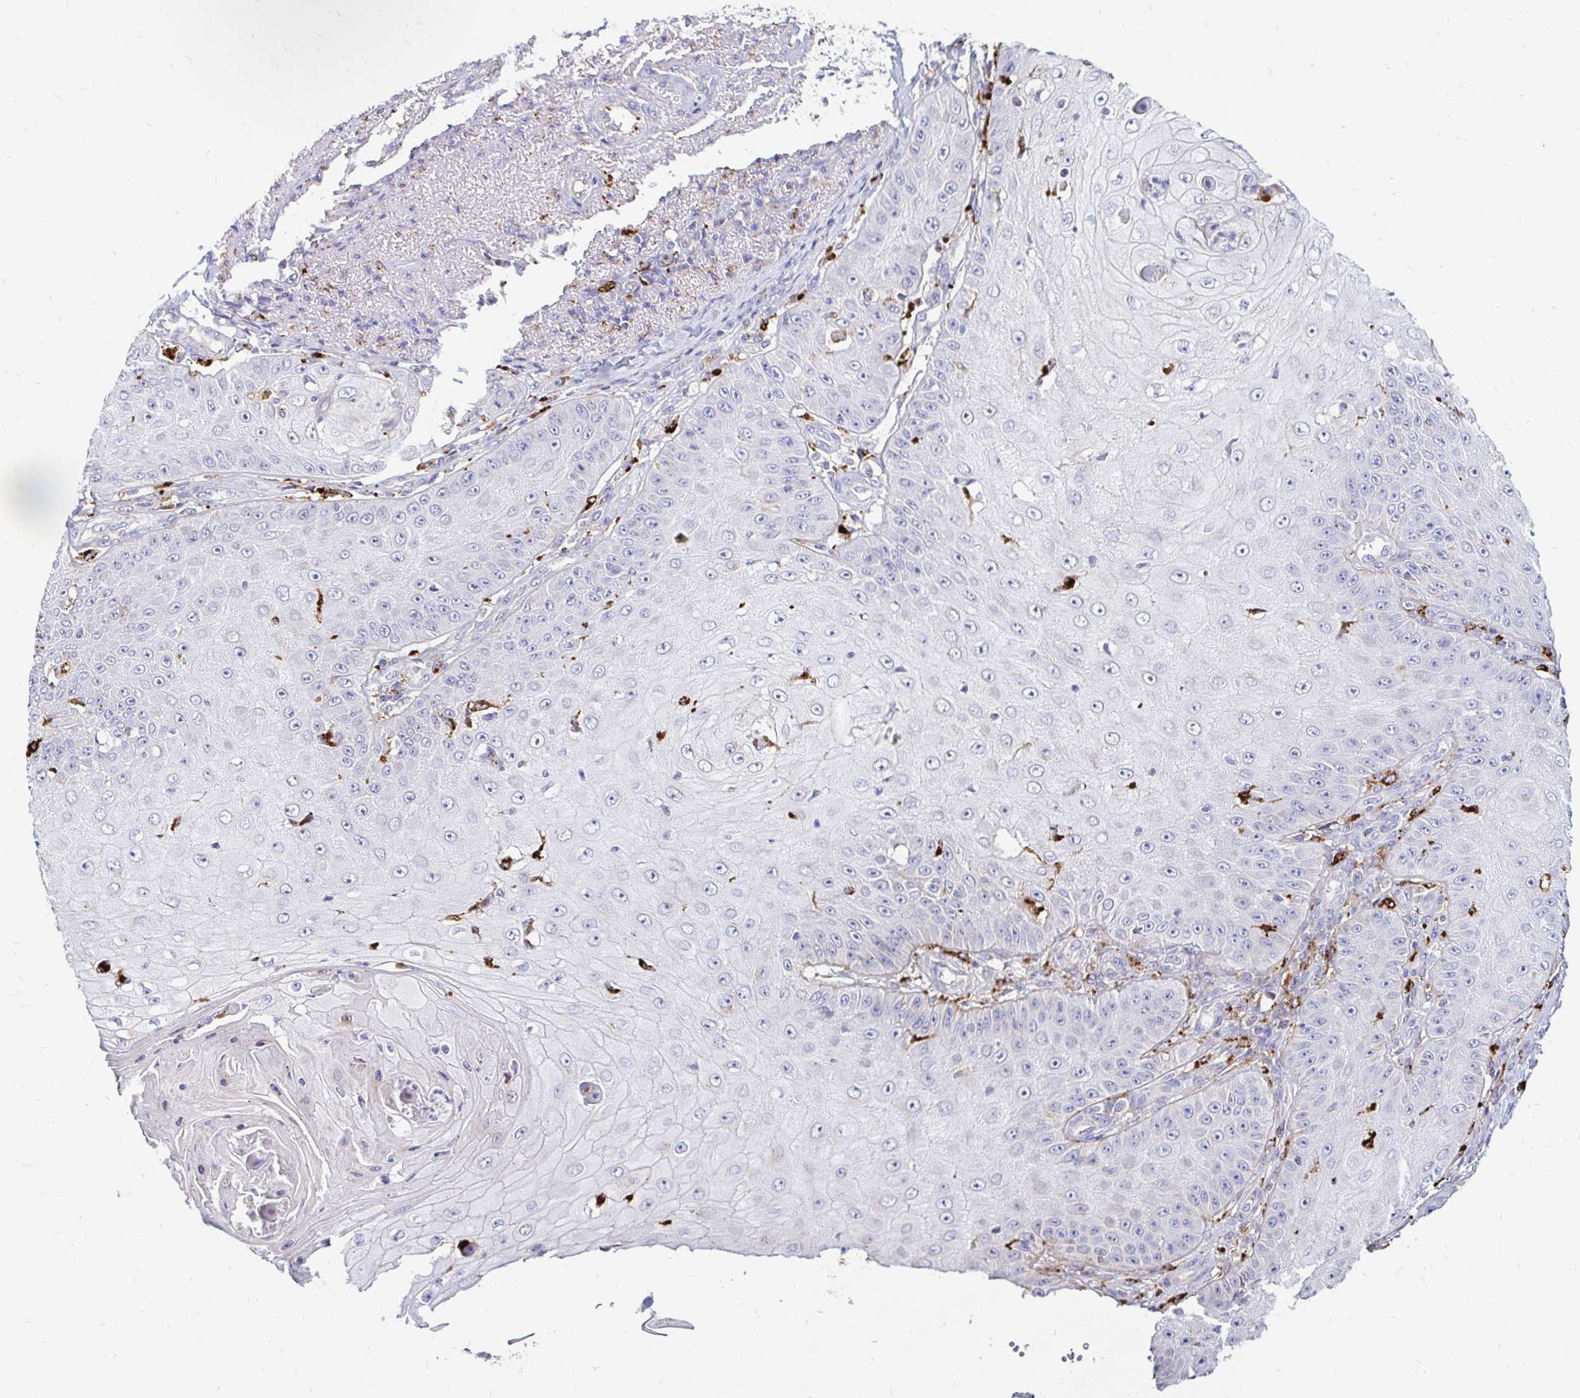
{"staining": {"intensity": "negative", "quantity": "none", "location": "none"}, "tissue": "skin cancer", "cell_type": "Tumor cells", "image_type": "cancer", "snomed": [{"axis": "morphology", "description": "Squamous cell carcinoma, NOS"}, {"axis": "topography", "description": "Skin"}], "caption": "This photomicrograph is of squamous cell carcinoma (skin) stained with immunohistochemistry to label a protein in brown with the nuclei are counter-stained blue. There is no staining in tumor cells. The staining is performed using DAB (3,3'-diaminobenzidine) brown chromogen with nuclei counter-stained in using hematoxylin.", "gene": "FUCA1", "patient": {"sex": "male", "age": 70}}